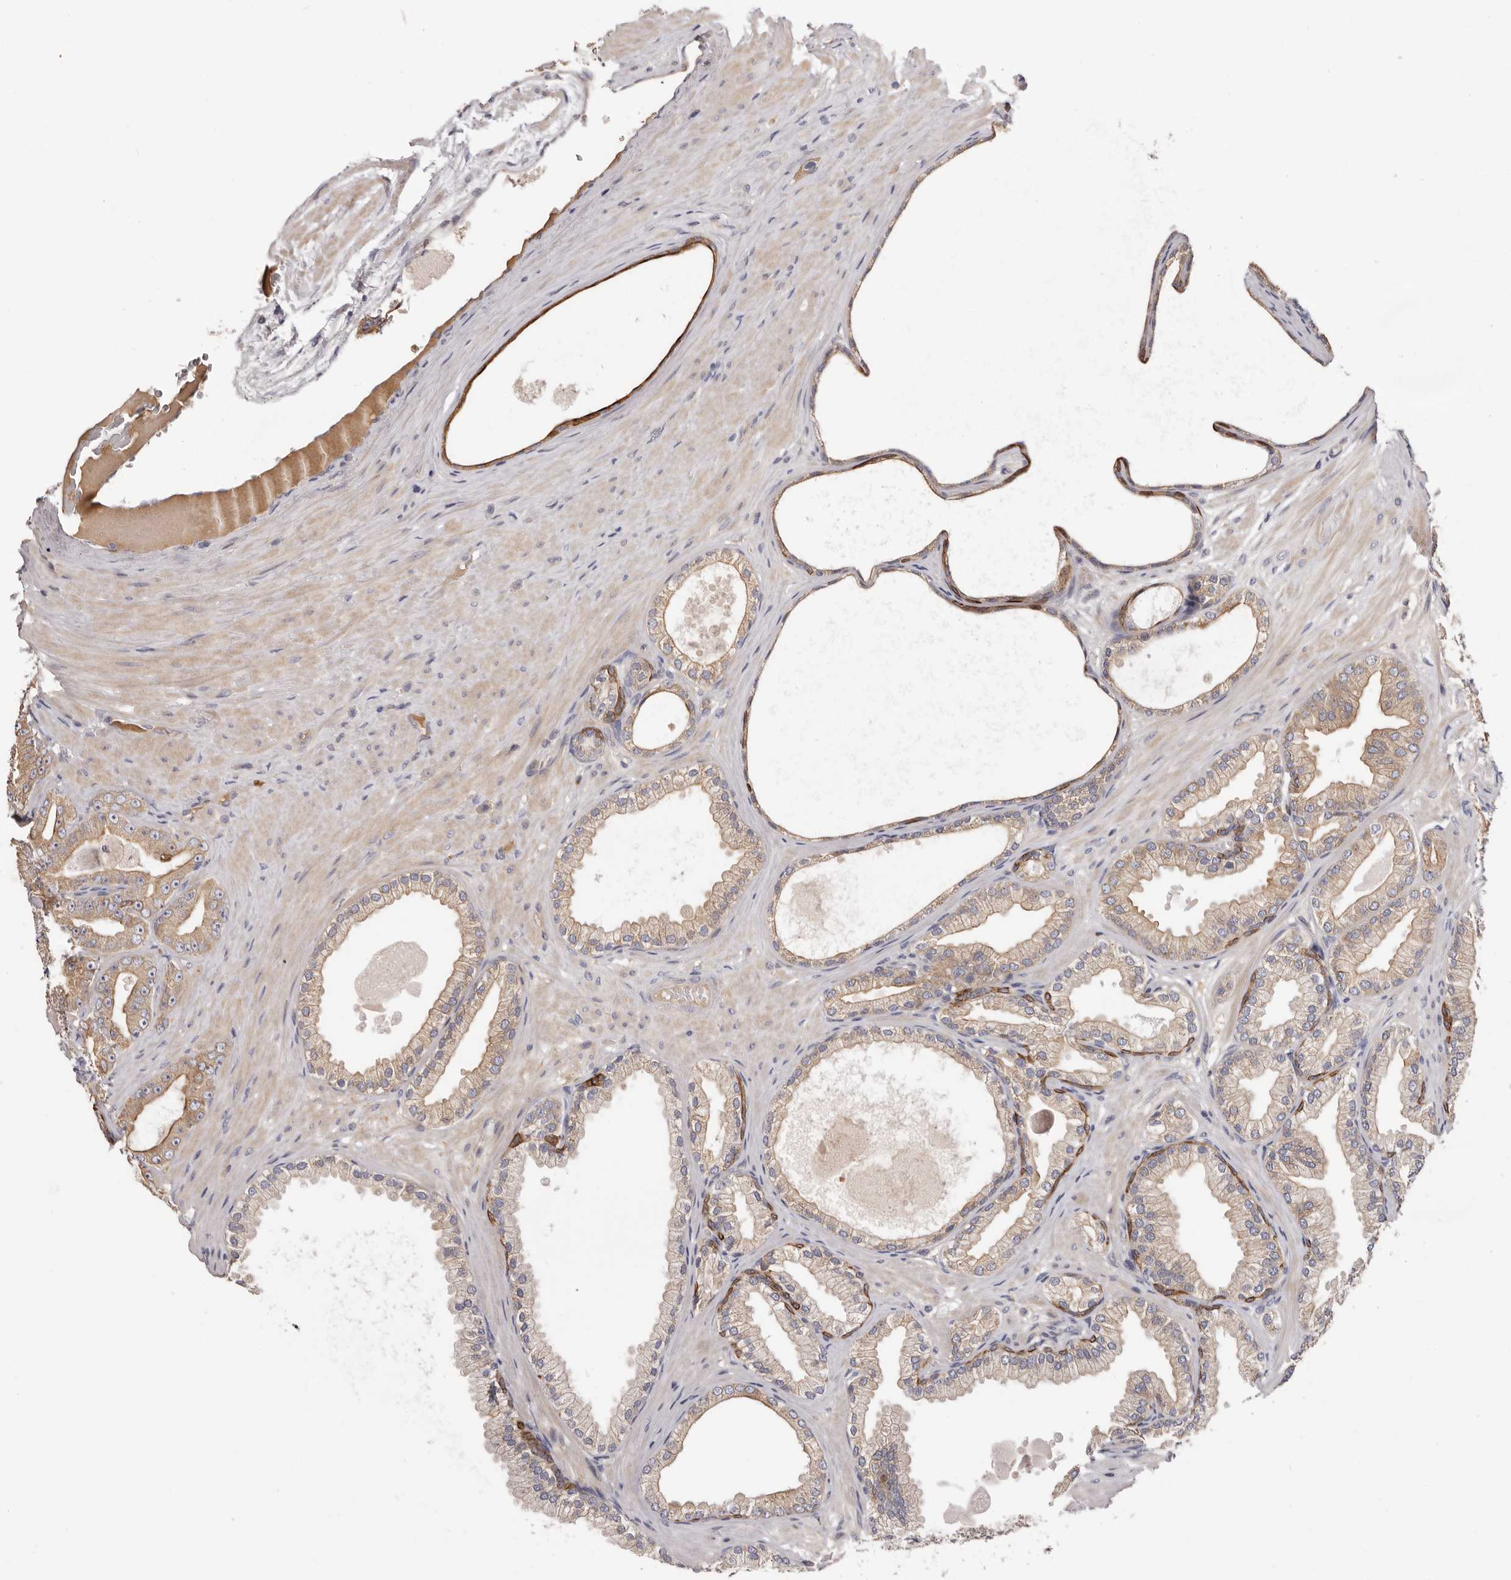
{"staining": {"intensity": "weak", "quantity": ">75%", "location": "cytoplasmic/membranous"}, "tissue": "prostate cancer", "cell_type": "Tumor cells", "image_type": "cancer", "snomed": [{"axis": "morphology", "description": "Adenocarcinoma, Low grade"}, {"axis": "topography", "description": "Prostate"}], "caption": "Weak cytoplasmic/membranous expression for a protein is present in about >75% of tumor cells of low-grade adenocarcinoma (prostate) using immunohistochemistry.", "gene": "STK16", "patient": {"sex": "male", "age": 63}}